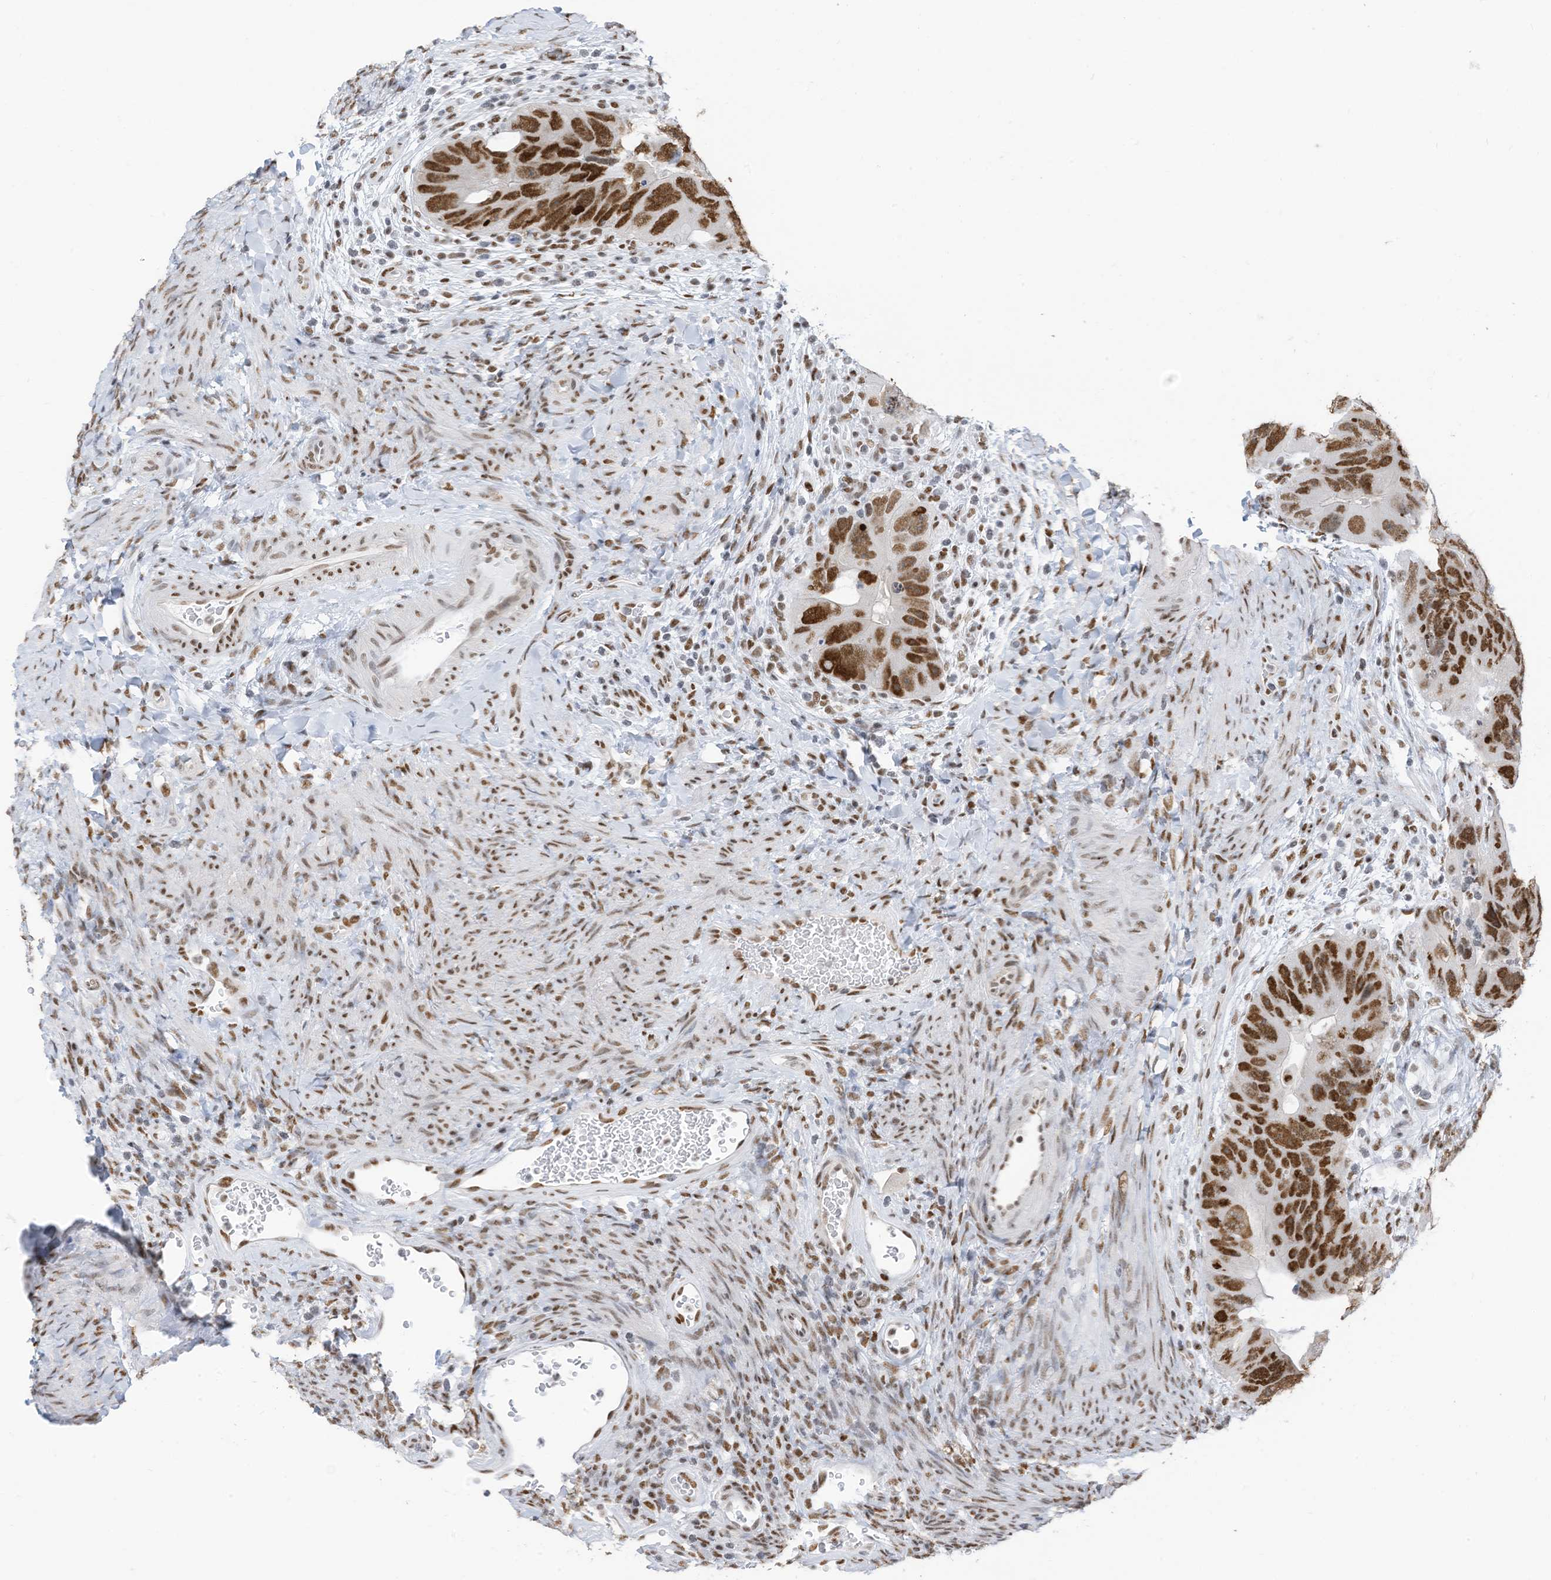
{"staining": {"intensity": "strong", "quantity": ">75%", "location": "nuclear"}, "tissue": "colorectal cancer", "cell_type": "Tumor cells", "image_type": "cancer", "snomed": [{"axis": "morphology", "description": "Adenocarcinoma, NOS"}, {"axis": "topography", "description": "Rectum"}], "caption": "Immunohistochemistry of colorectal cancer reveals high levels of strong nuclear positivity in approximately >75% of tumor cells.", "gene": "KHSRP", "patient": {"sex": "male", "age": 59}}